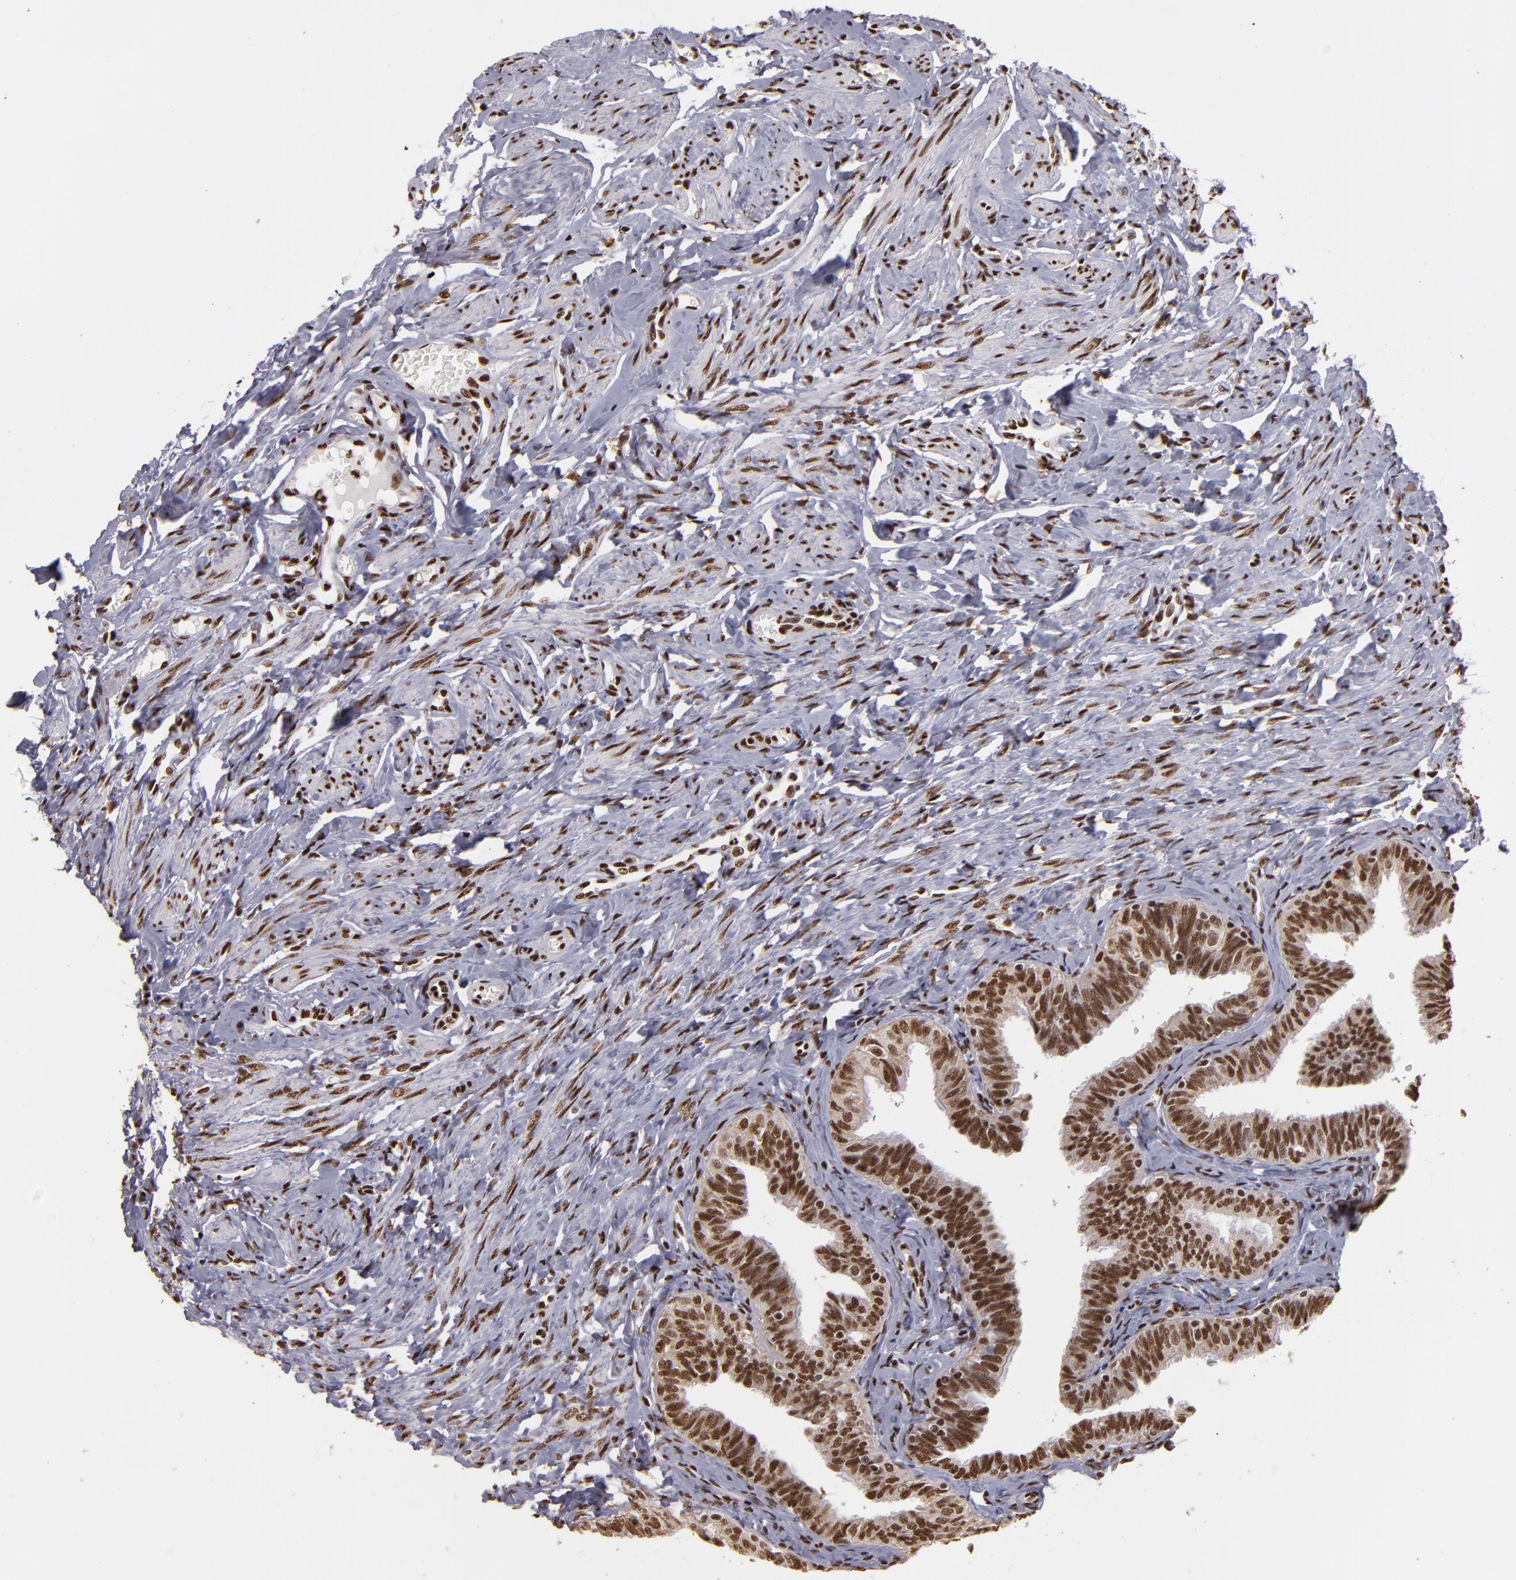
{"staining": {"intensity": "moderate", "quantity": ">75%", "location": "nuclear"}, "tissue": "fallopian tube", "cell_type": "Glandular cells", "image_type": "normal", "snomed": [{"axis": "morphology", "description": "Normal tissue, NOS"}, {"axis": "topography", "description": "Fallopian tube"}, {"axis": "topography", "description": "Ovary"}], "caption": "Glandular cells exhibit medium levels of moderate nuclear expression in about >75% of cells in unremarkable human fallopian tube.", "gene": "SP1", "patient": {"sex": "female", "age": 69}}